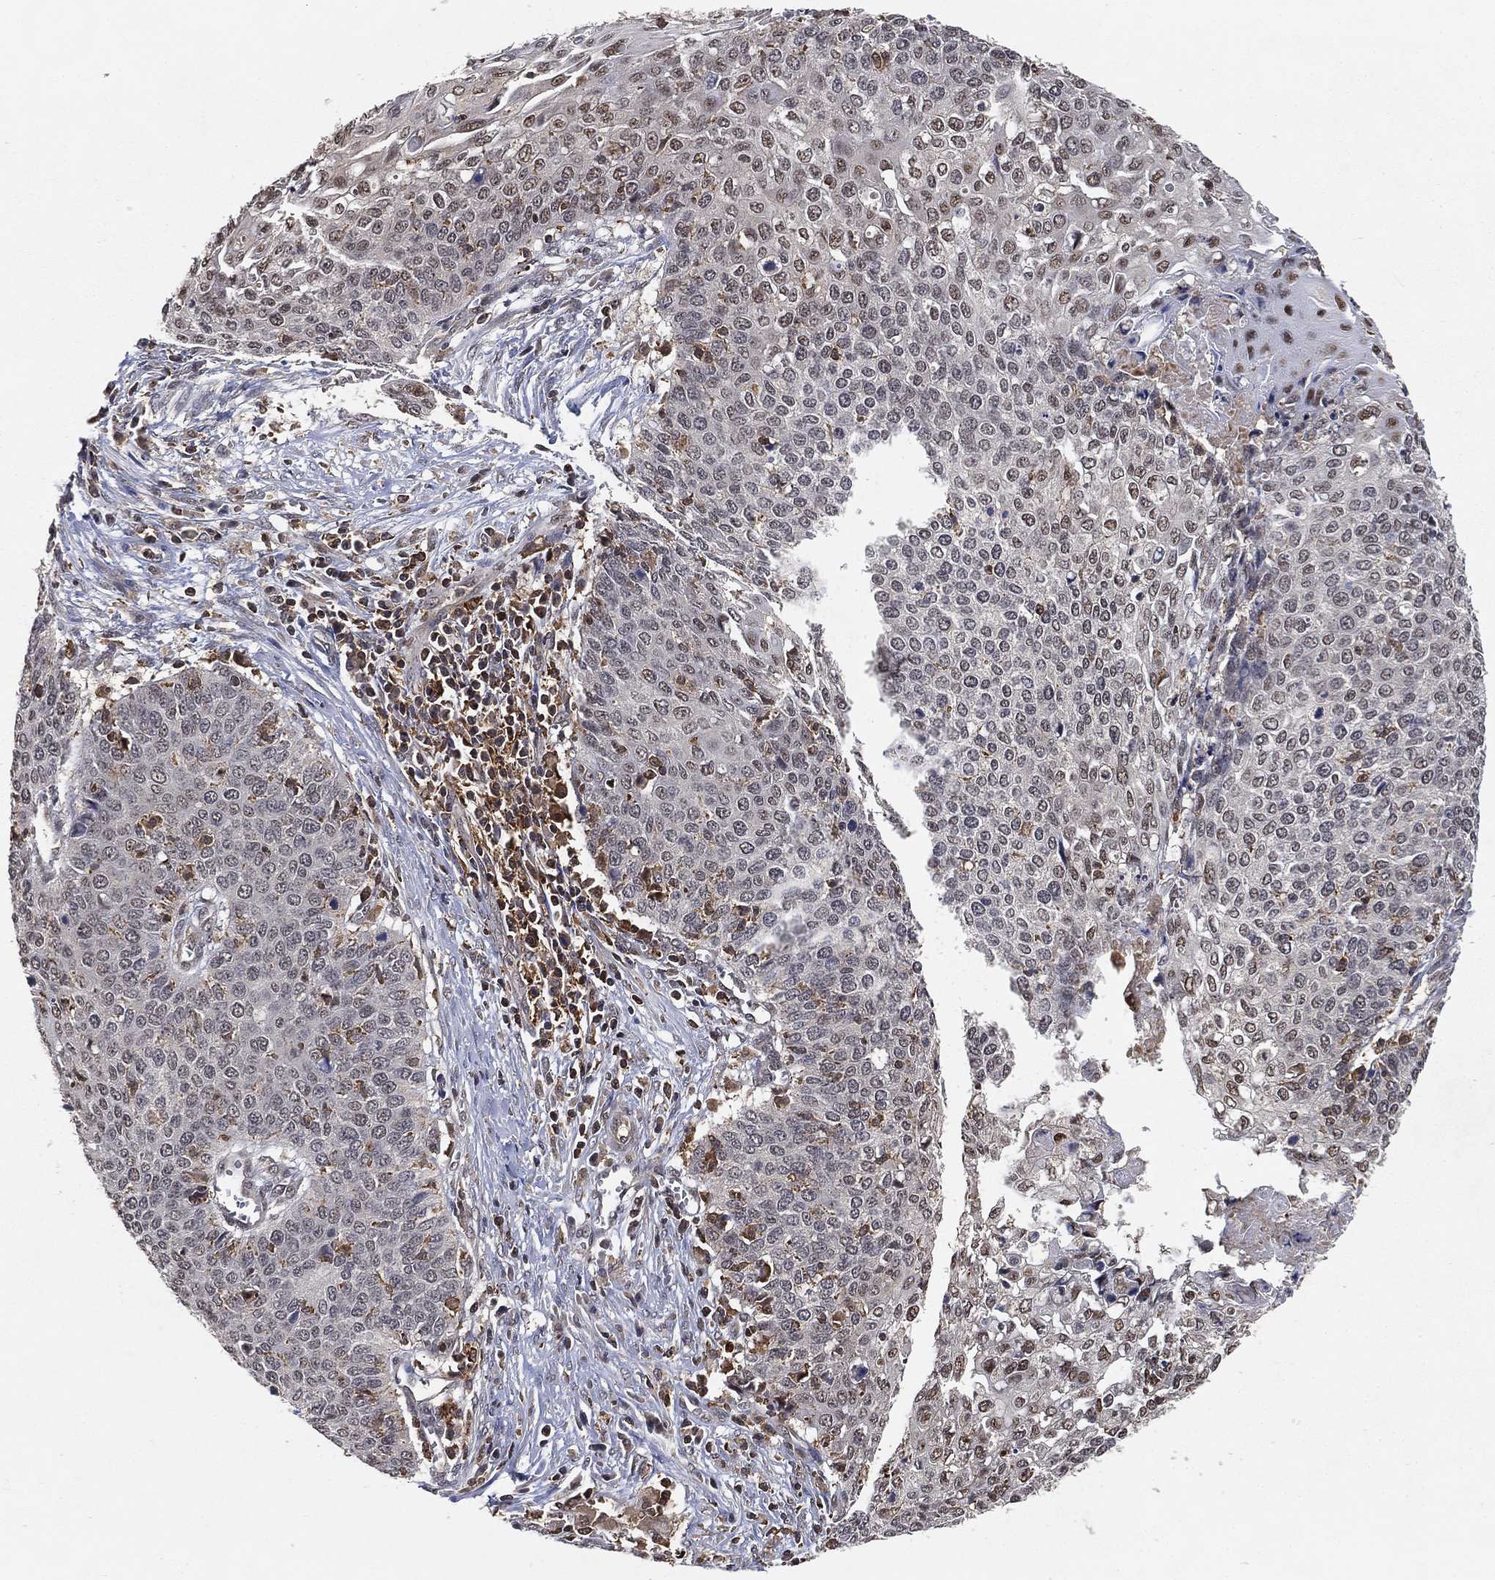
{"staining": {"intensity": "negative", "quantity": "none", "location": "none"}, "tissue": "cervical cancer", "cell_type": "Tumor cells", "image_type": "cancer", "snomed": [{"axis": "morphology", "description": "Squamous cell carcinoma, NOS"}, {"axis": "topography", "description": "Cervix"}], "caption": "Tumor cells show no significant positivity in squamous cell carcinoma (cervical).", "gene": "WDR26", "patient": {"sex": "female", "age": 39}}